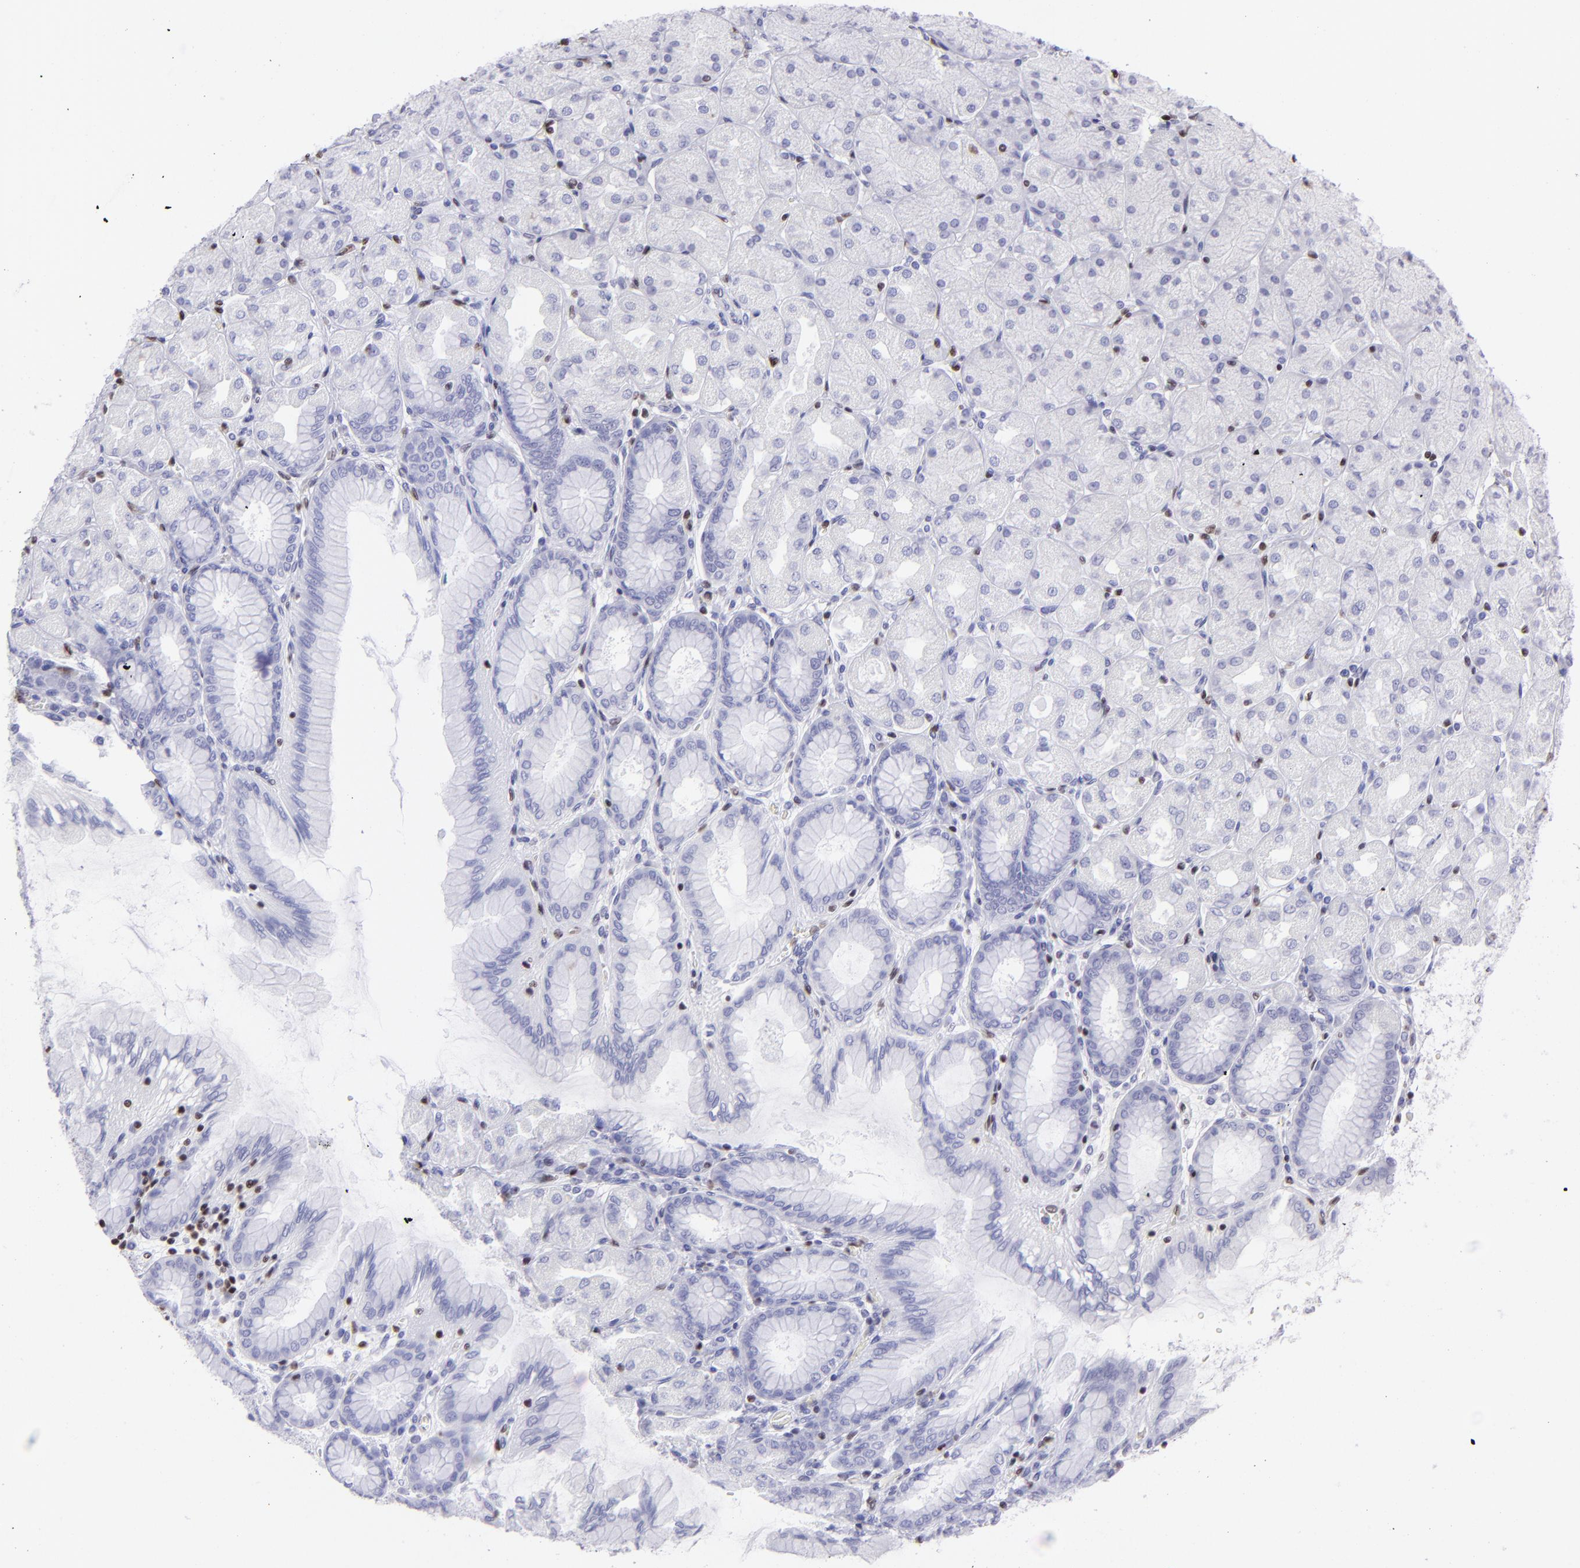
{"staining": {"intensity": "negative", "quantity": "none", "location": "none"}, "tissue": "stomach", "cell_type": "Glandular cells", "image_type": "normal", "snomed": [{"axis": "morphology", "description": "Normal tissue, NOS"}, {"axis": "topography", "description": "Stomach, upper"}], "caption": "High magnification brightfield microscopy of benign stomach stained with DAB (3,3'-diaminobenzidine) (brown) and counterstained with hematoxylin (blue): glandular cells show no significant positivity.", "gene": "ETS1", "patient": {"sex": "female", "age": 56}}